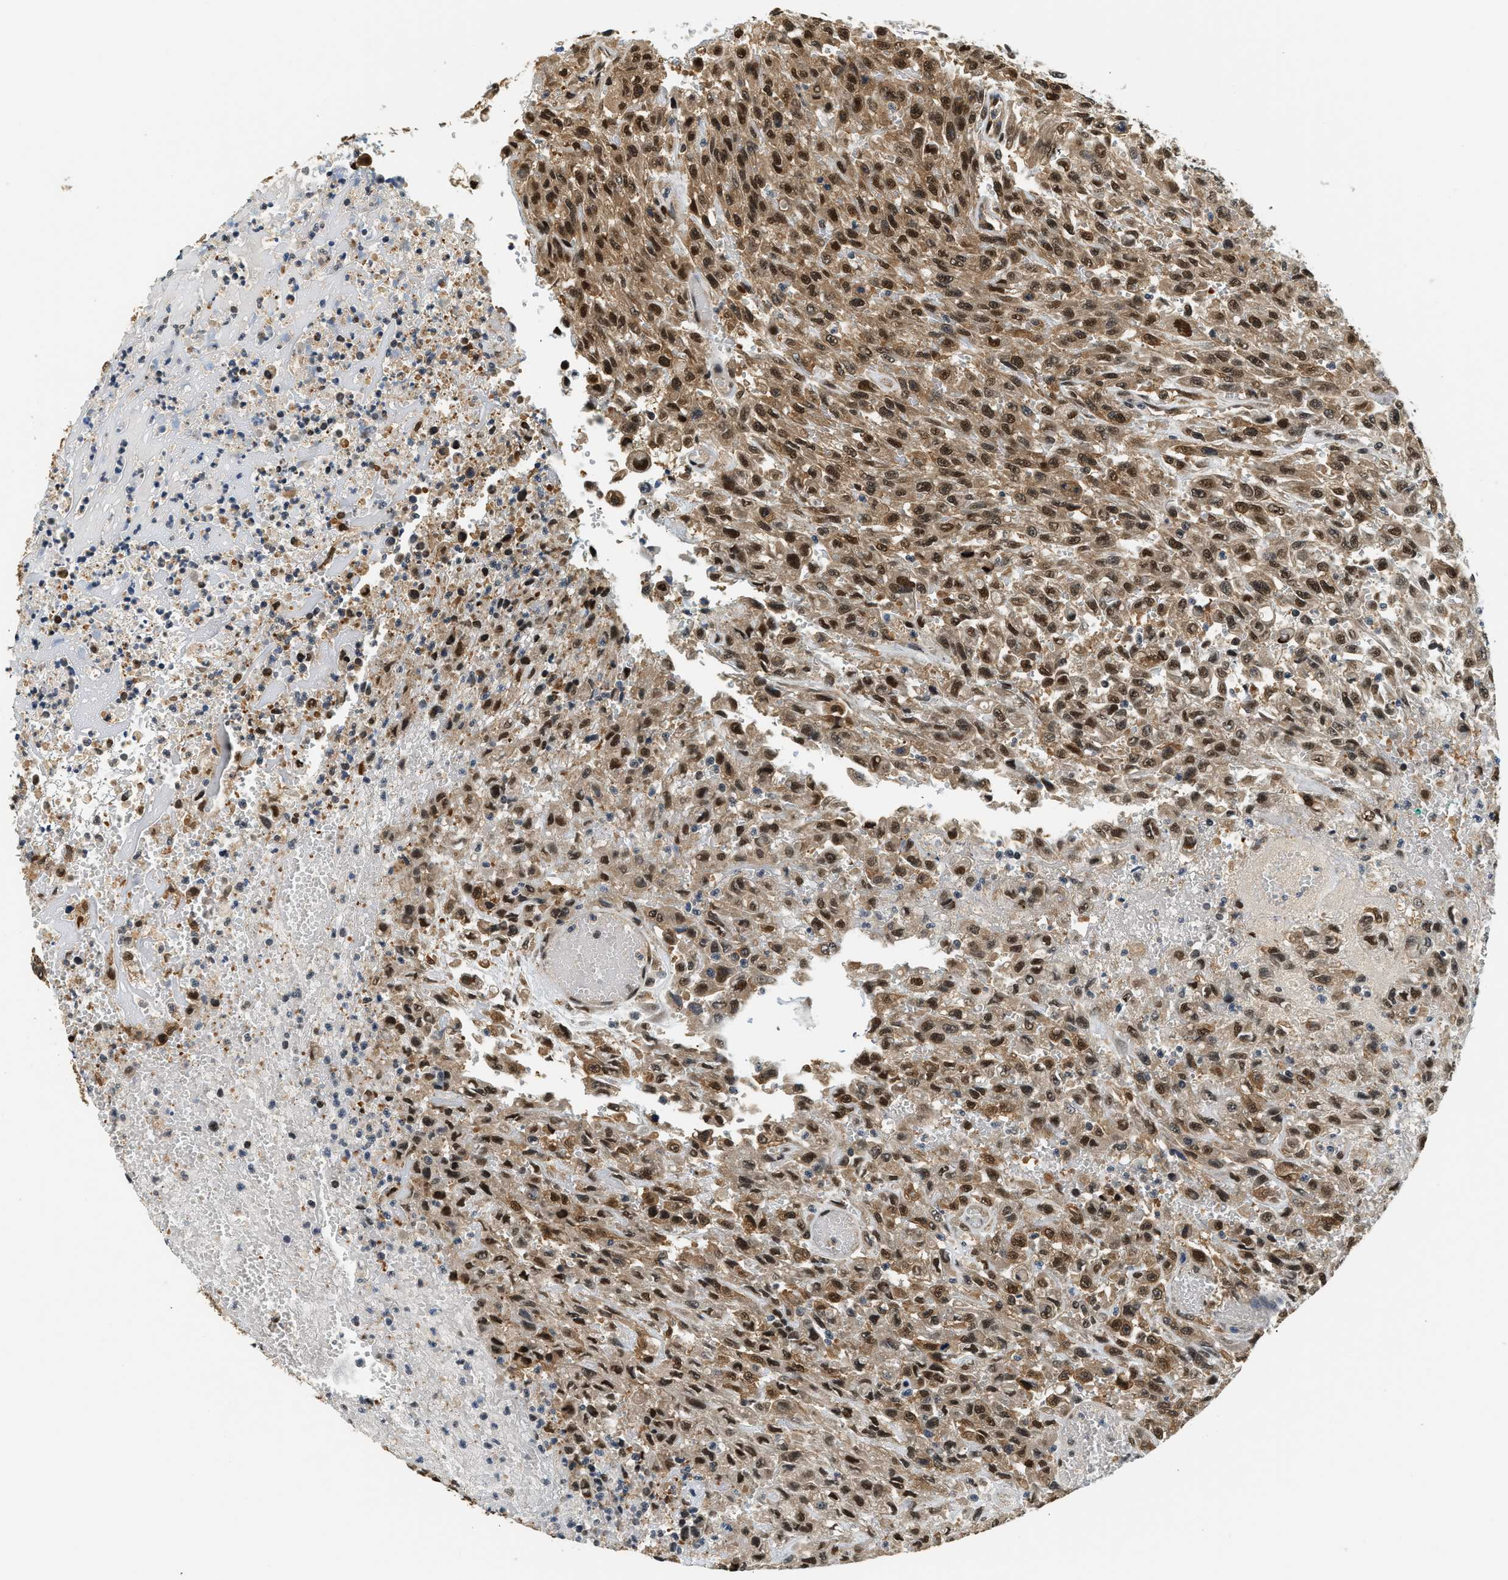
{"staining": {"intensity": "strong", "quantity": ">75%", "location": "cytoplasmic/membranous,nuclear"}, "tissue": "urothelial cancer", "cell_type": "Tumor cells", "image_type": "cancer", "snomed": [{"axis": "morphology", "description": "Urothelial carcinoma, High grade"}, {"axis": "topography", "description": "Urinary bladder"}], "caption": "Approximately >75% of tumor cells in urothelial cancer exhibit strong cytoplasmic/membranous and nuclear protein positivity as visualized by brown immunohistochemical staining.", "gene": "PSMD3", "patient": {"sex": "female", "age": 64}}